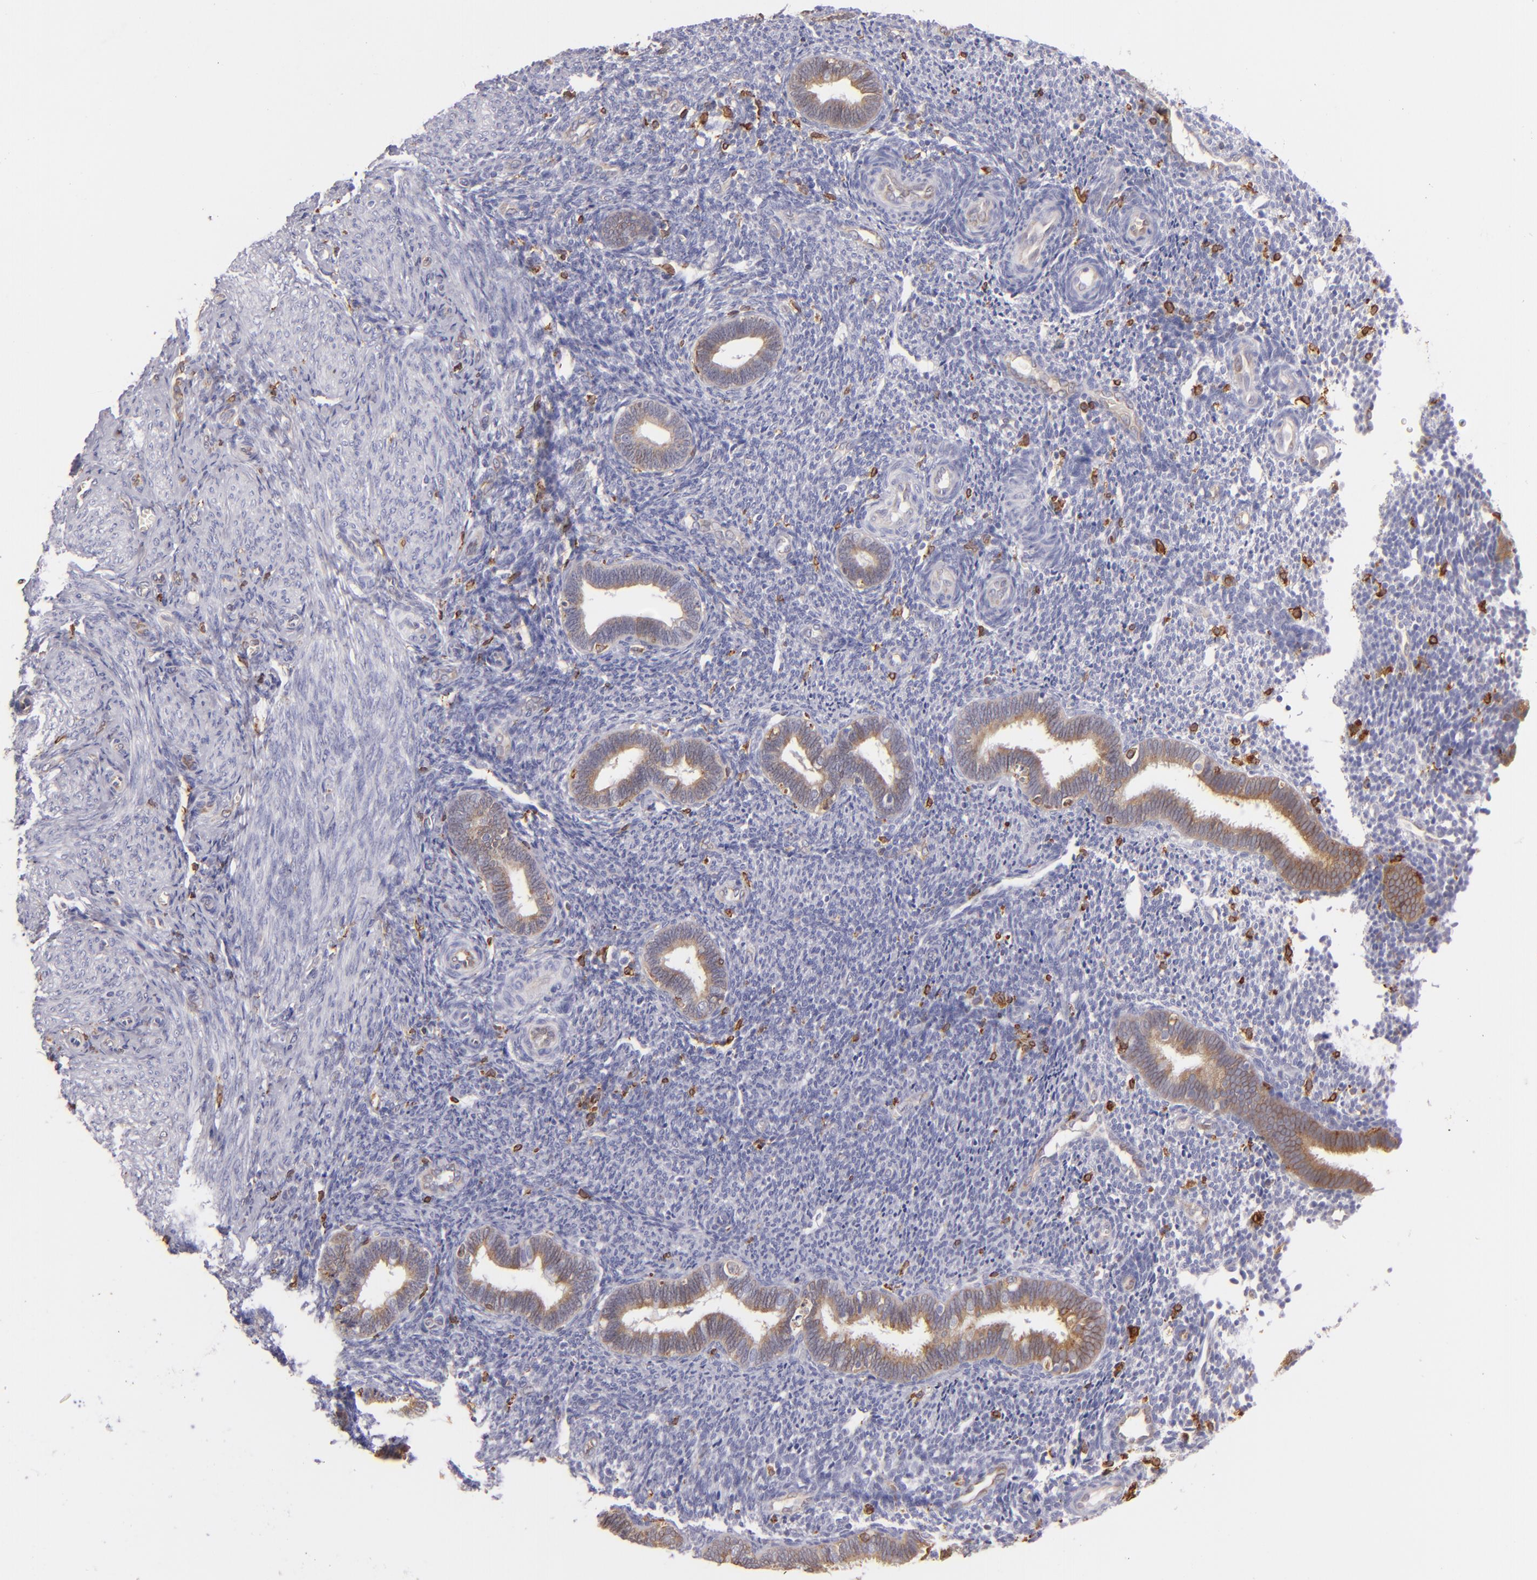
{"staining": {"intensity": "negative", "quantity": "none", "location": "none"}, "tissue": "endometrium", "cell_type": "Cells in endometrial stroma", "image_type": "normal", "snomed": [{"axis": "morphology", "description": "Normal tissue, NOS"}, {"axis": "topography", "description": "Endometrium"}], "caption": "High magnification brightfield microscopy of normal endometrium stained with DAB (brown) and counterstained with hematoxylin (blue): cells in endometrial stroma show no significant expression. (DAB IHC, high magnification).", "gene": "CD74", "patient": {"sex": "female", "age": 27}}